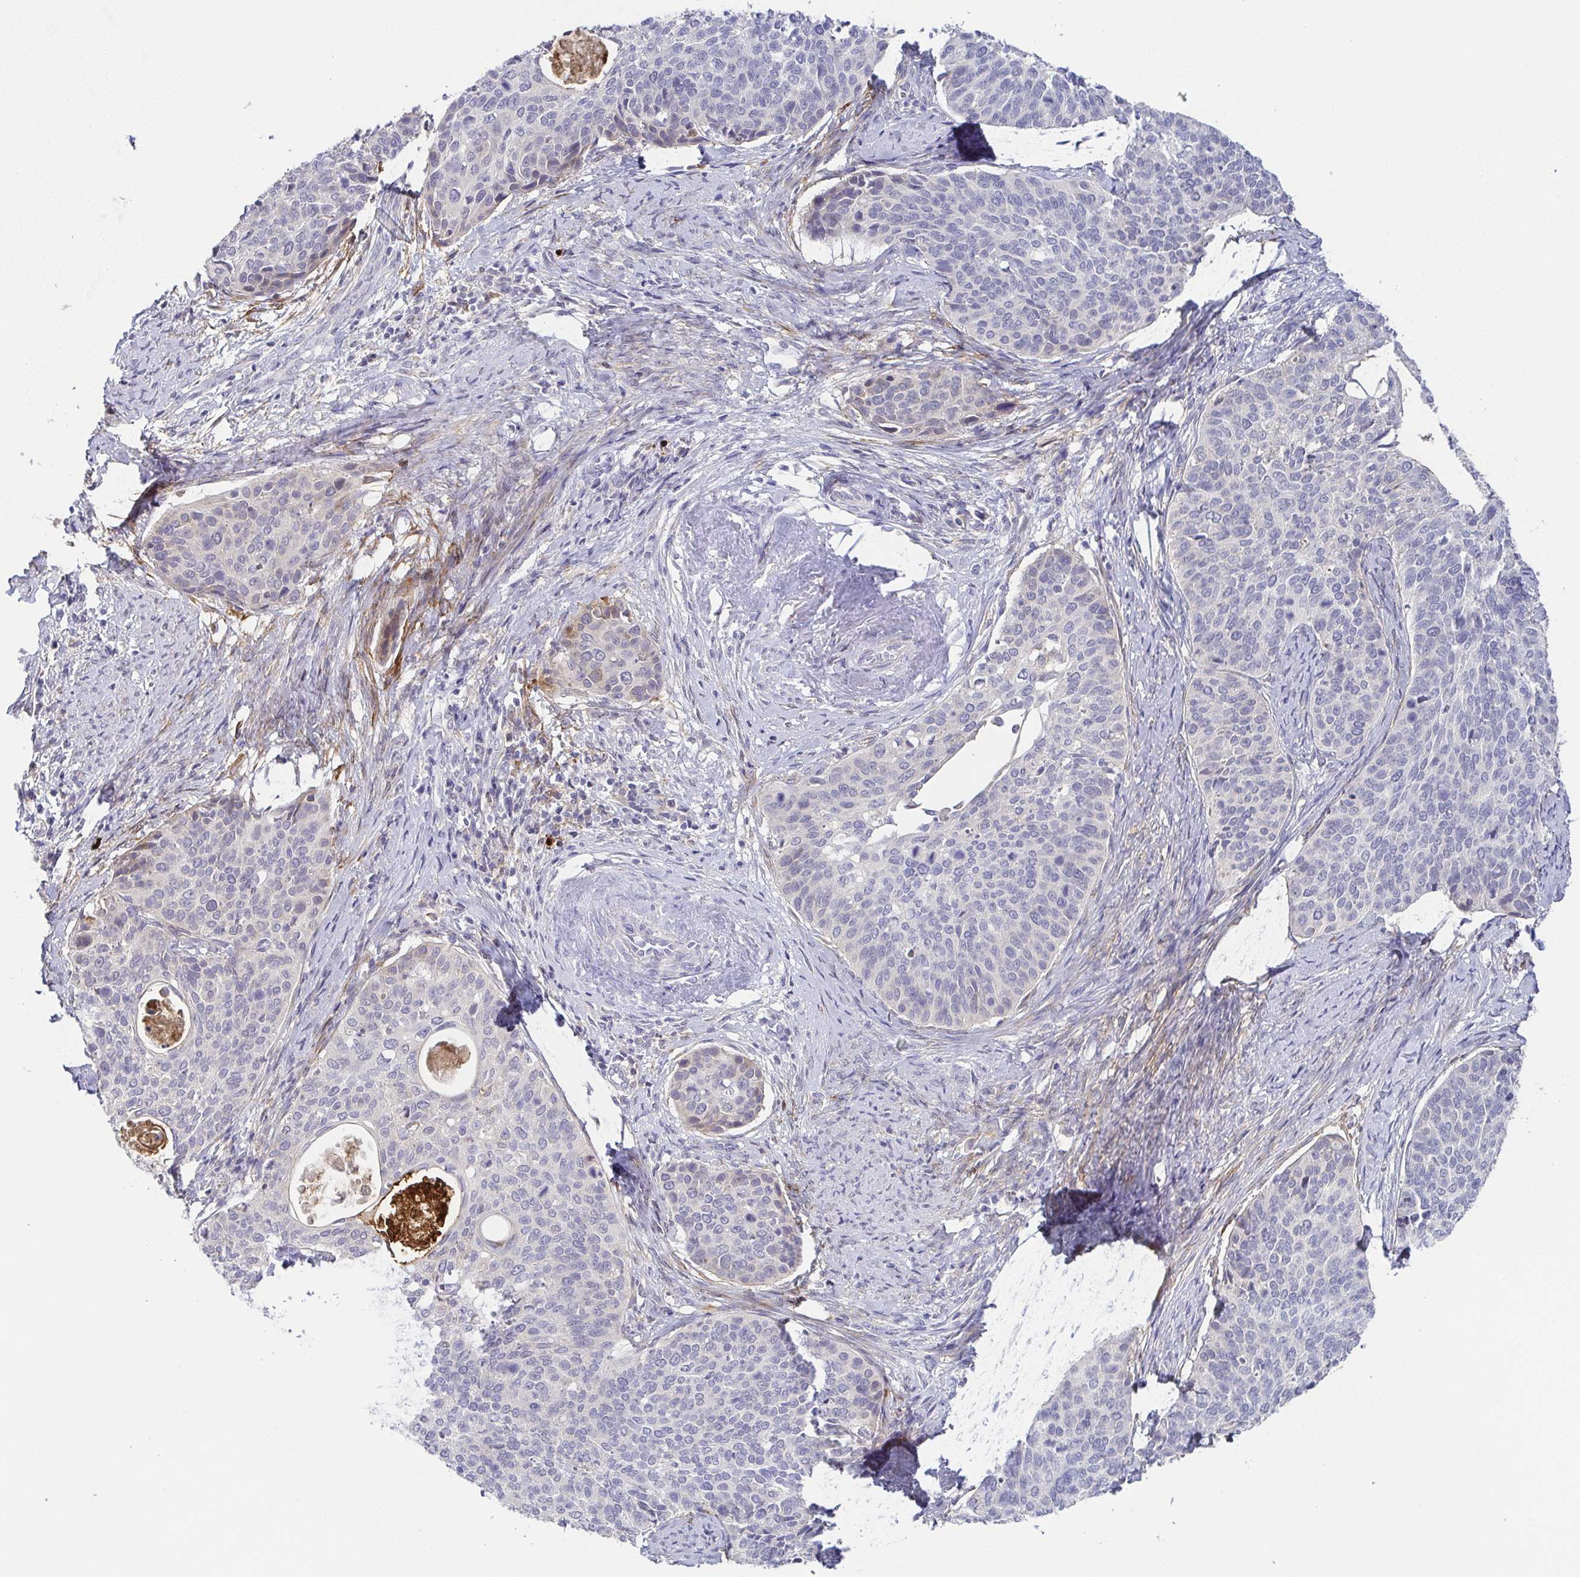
{"staining": {"intensity": "negative", "quantity": "none", "location": "none"}, "tissue": "cervical cancer", "cell_type": "Tumor cells", "image_type": "cancer", "snomed": [{"axis": "morphology", "description": "Squamous cell carcinoma, NOS"}, {"axis": "topography", "description": "Cervix"}], "caption": "Squamous cell carcinoma (cervical) was stained to show a protein in brown. There is no significant expression in tumor cells.", "gene": "RNASE7", "patient": {"sex": "female", "age": 69}}